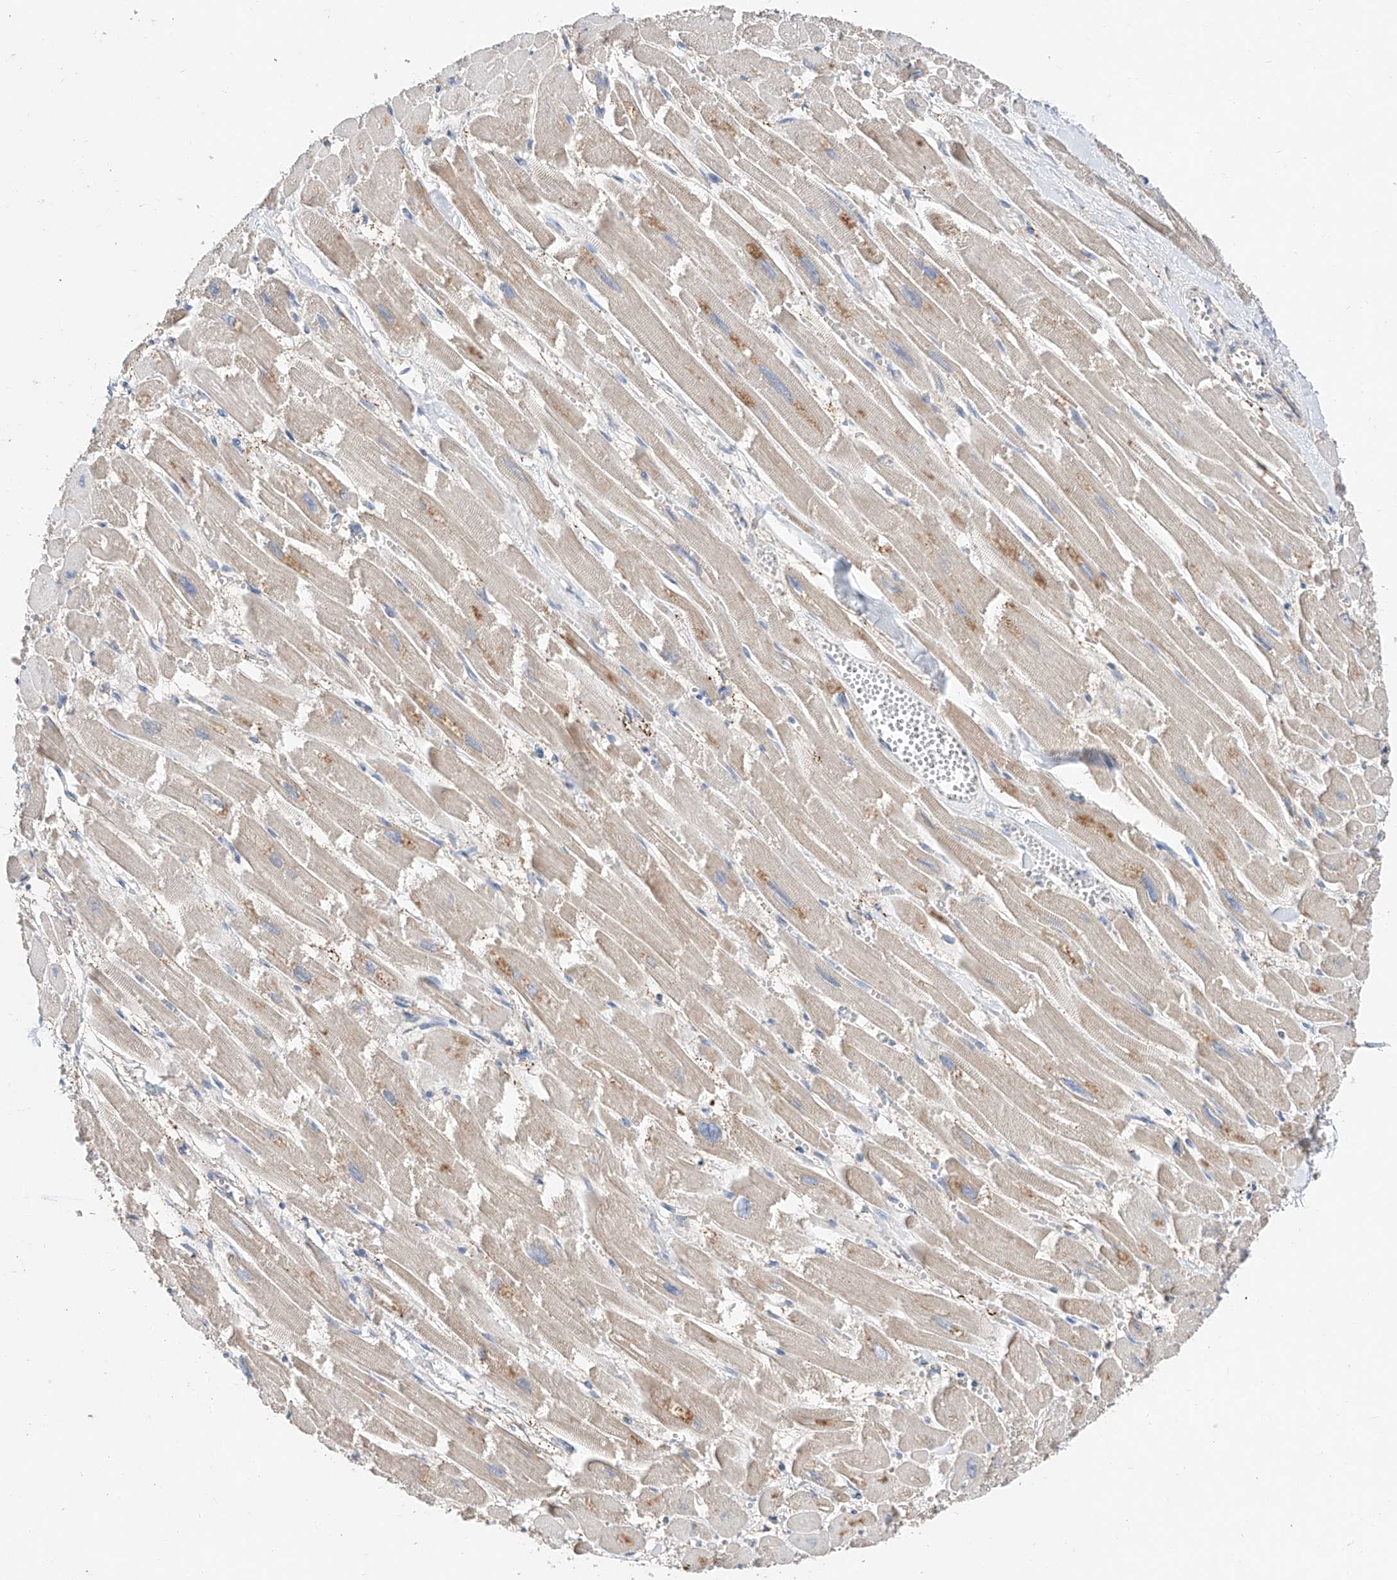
{"staining": {"intensity": "moderate", "quantity": "25%-75%", "location": "cytoplasmic/membranous"}, "tissue": "heart muscle", "cell_type": "Cardiomyocytes", "image_type": "normal", "snomed": [{"axis": "morphology", "description": "Normal tissue, NOS"}, {"axis": "topography", "description": "Heart"}], "caption": "Immunohistochemistry (DAB (3,3'-diaminobenzidine)) staining of benign heart muscle reveals moderate cytoplasmic/membranous protein positivity in approximately 25%-75% of cardiomyocytes.", "gene": "FUCA2", "patient": {"sex": "male", "age": 54}}